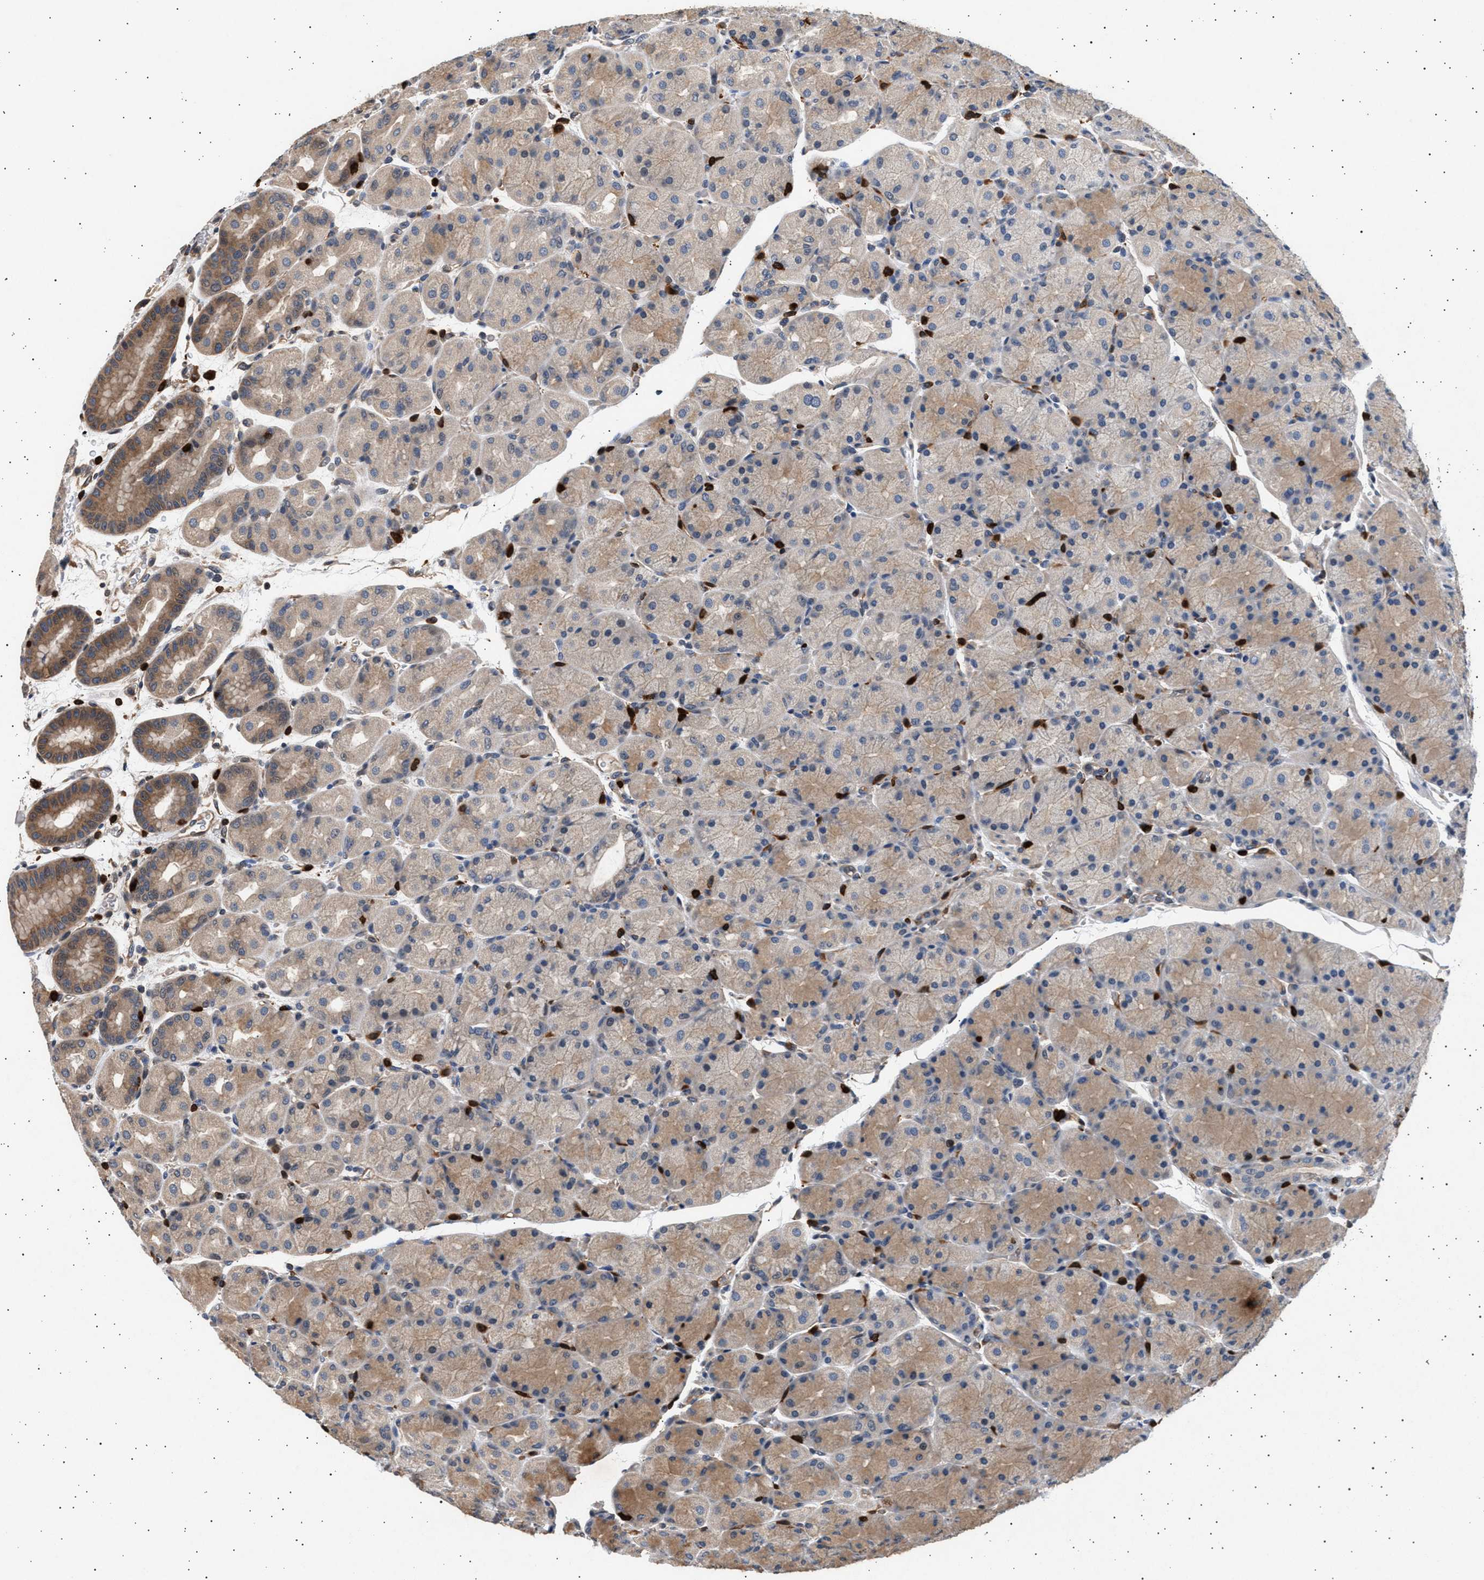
{"staining": {"intensity": "moderate", "quantity": ">75%", "location": "cytoplasmic/membranous"}, "tissue": "stomach", "cell_type": "Glandular cells", "image_type": "normal", "snomed": [{"axis": "morphology", "description": "Normal tissue, NOS"}, {"axis": "morphology", "description": "Carcinoid, malignant, NOS"}, {"axis": "topography", "description": "Stomach, upper"}], "caption": "DAB (3,3'-diaminobenzidine) immunohistochemical staining of unremarkable stomach displays moderate cytoplasmic/membranous protein staining in approximately >75% of glandular cells.", "gene": "GRAP2", "patient": {"sex": "male", "age": 39}}